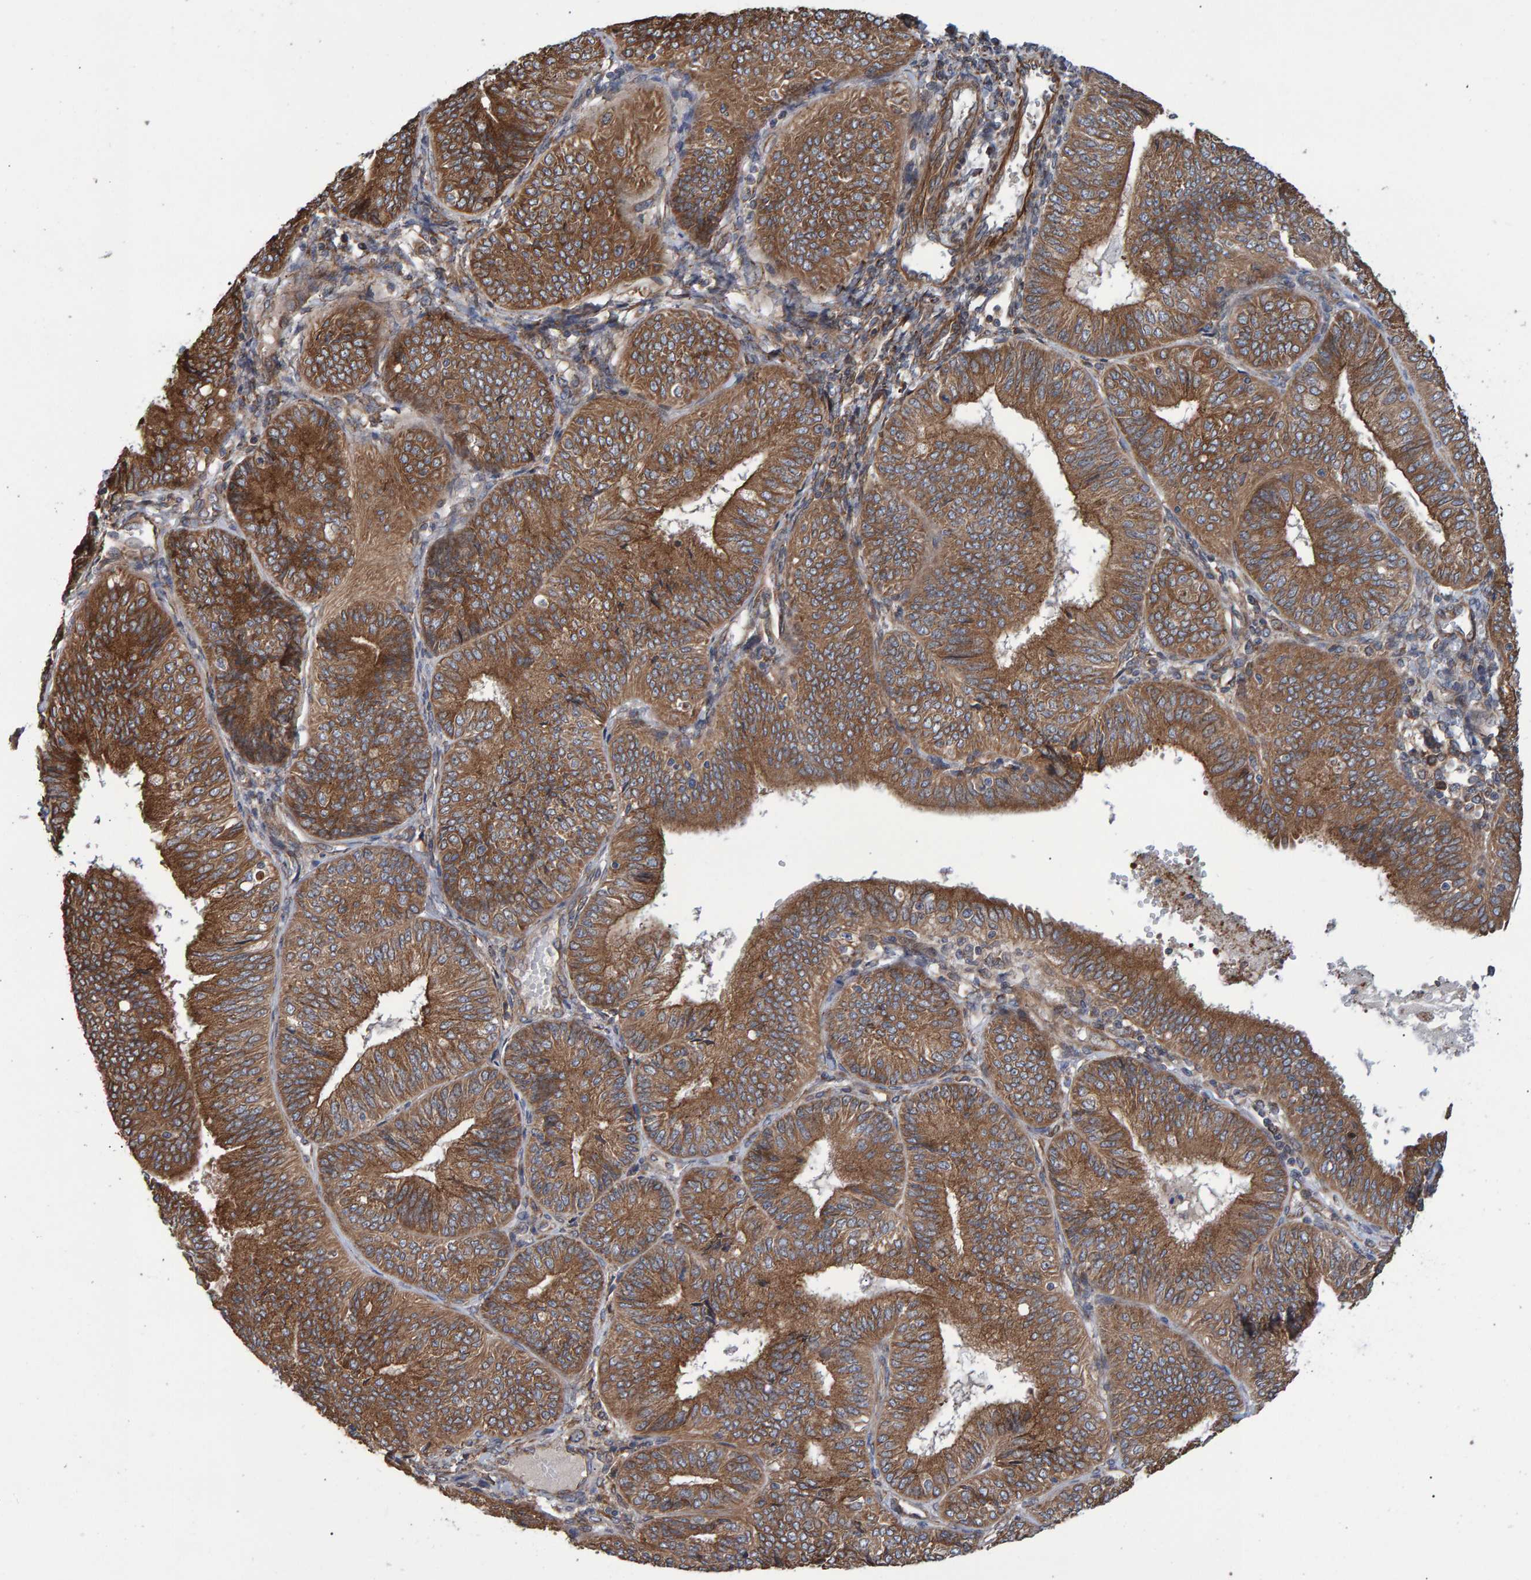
{"staining": {"intensity": "strong", "quantity": ">75%", "location": "cytoplasmic/membranous"}, "tissue": "endometrial cancer", "cell_type": "Tumor cells", "image_type": "cancer", "snomed": [{"axis": "morphology", "description": "Adenocarcinoma, NOS"}, {"axis": "topography", "description": "Endometrium"}], "caption": "Tumor cells demonstrate high levels of strong cytoplasmic/membranous positivity in approximately >75% of cells in endometrial cancer.", "gene": "FAM117A", "patient": {"sex": "female", "age": 58}}